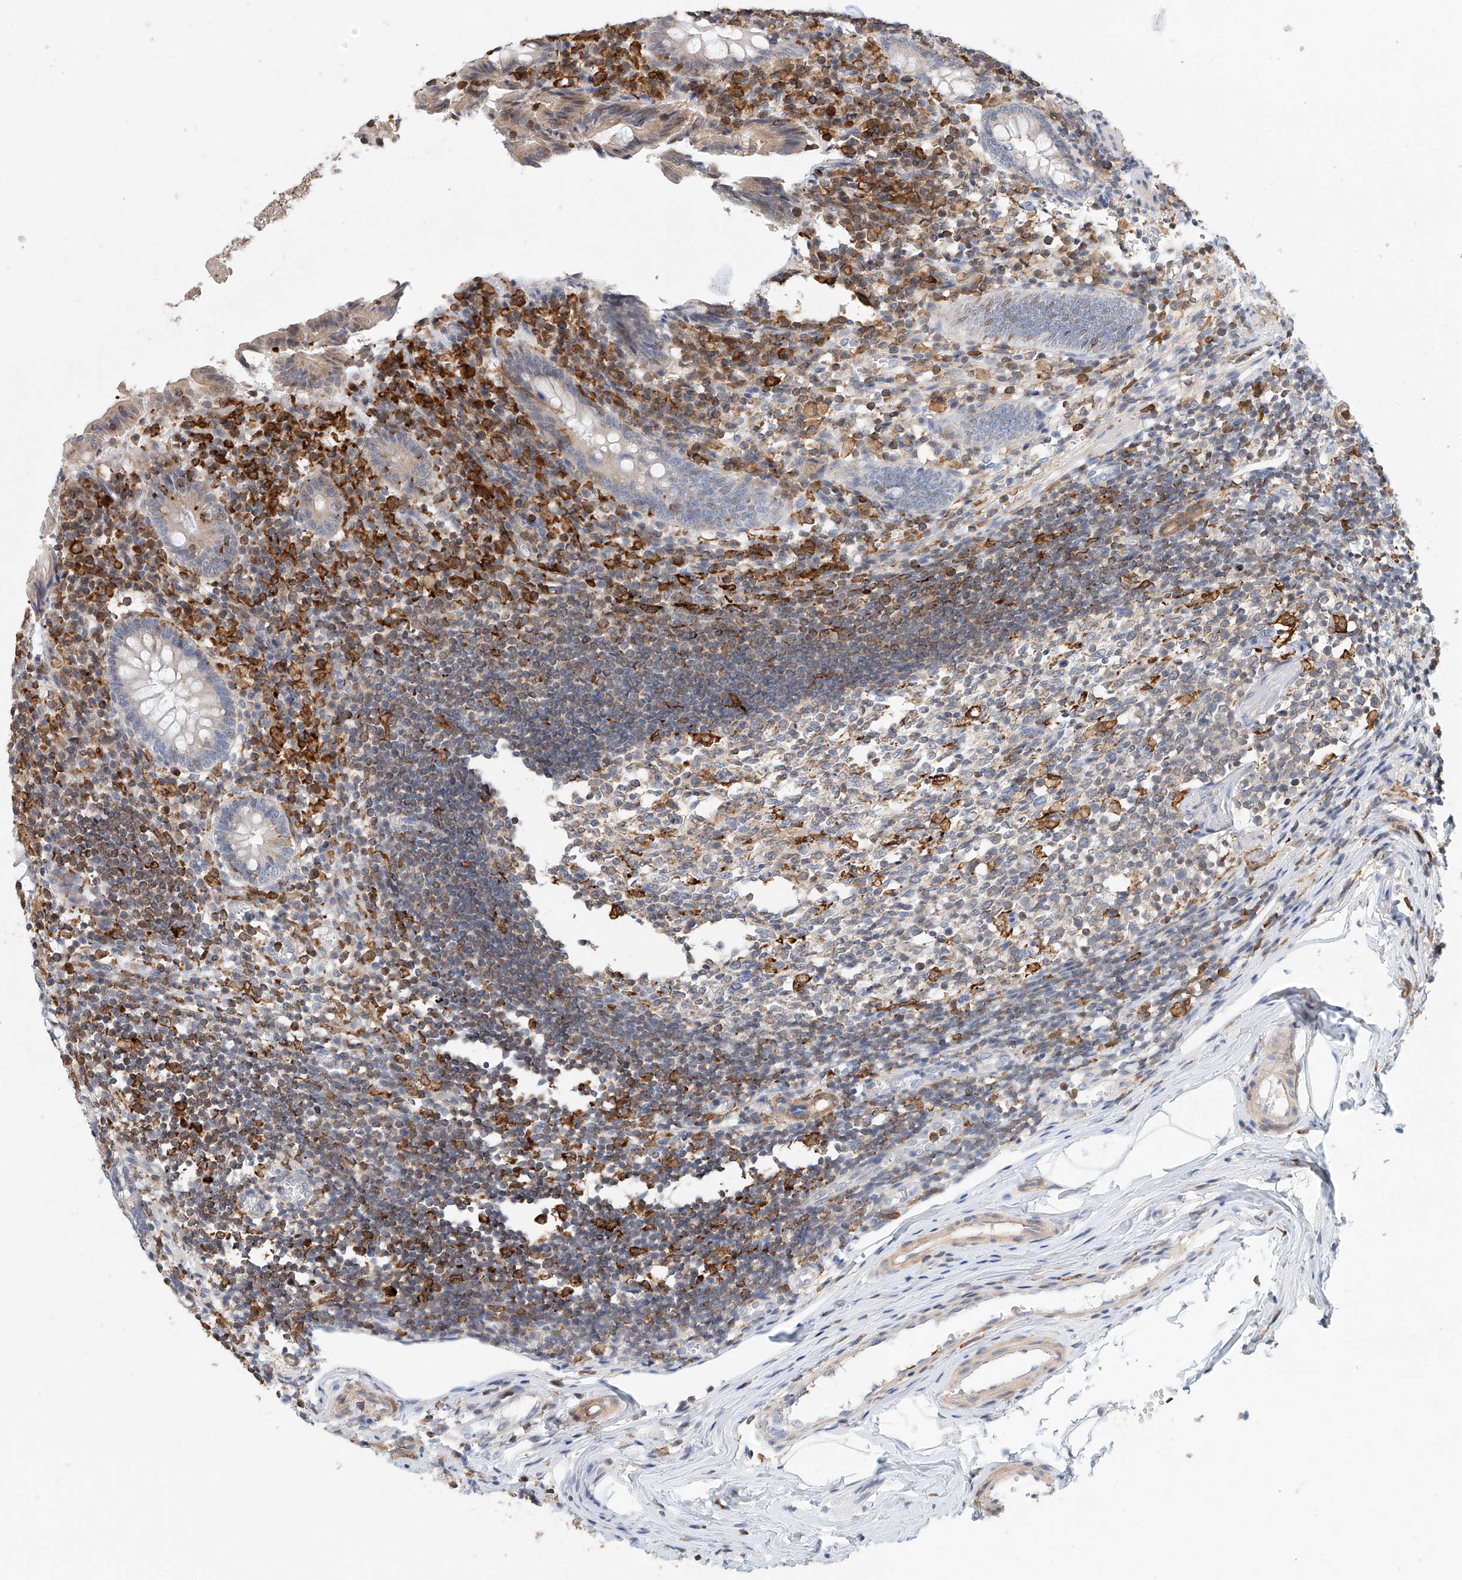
{"staining": {"intensity": "moderate", "quantity": "25%-75%", "location": "cytoplasmic/membranous"}, "tissue": "appendix", "cell_type": "Glandular cells", "image_type": "normal", "snomed": [{"axis": "morphology", "description": "Normal tissue, NOS"}, {"axis": "topography", "description": "Appendix"}], "caption": "Immunohistochemical staining of benign appendix displays medium levels of moderate cytoplasmic/membranous expression in about 25%-75% of glandular cells.", "gene": "MICAL1", "patient": {"sex": "female", "age": 17}}